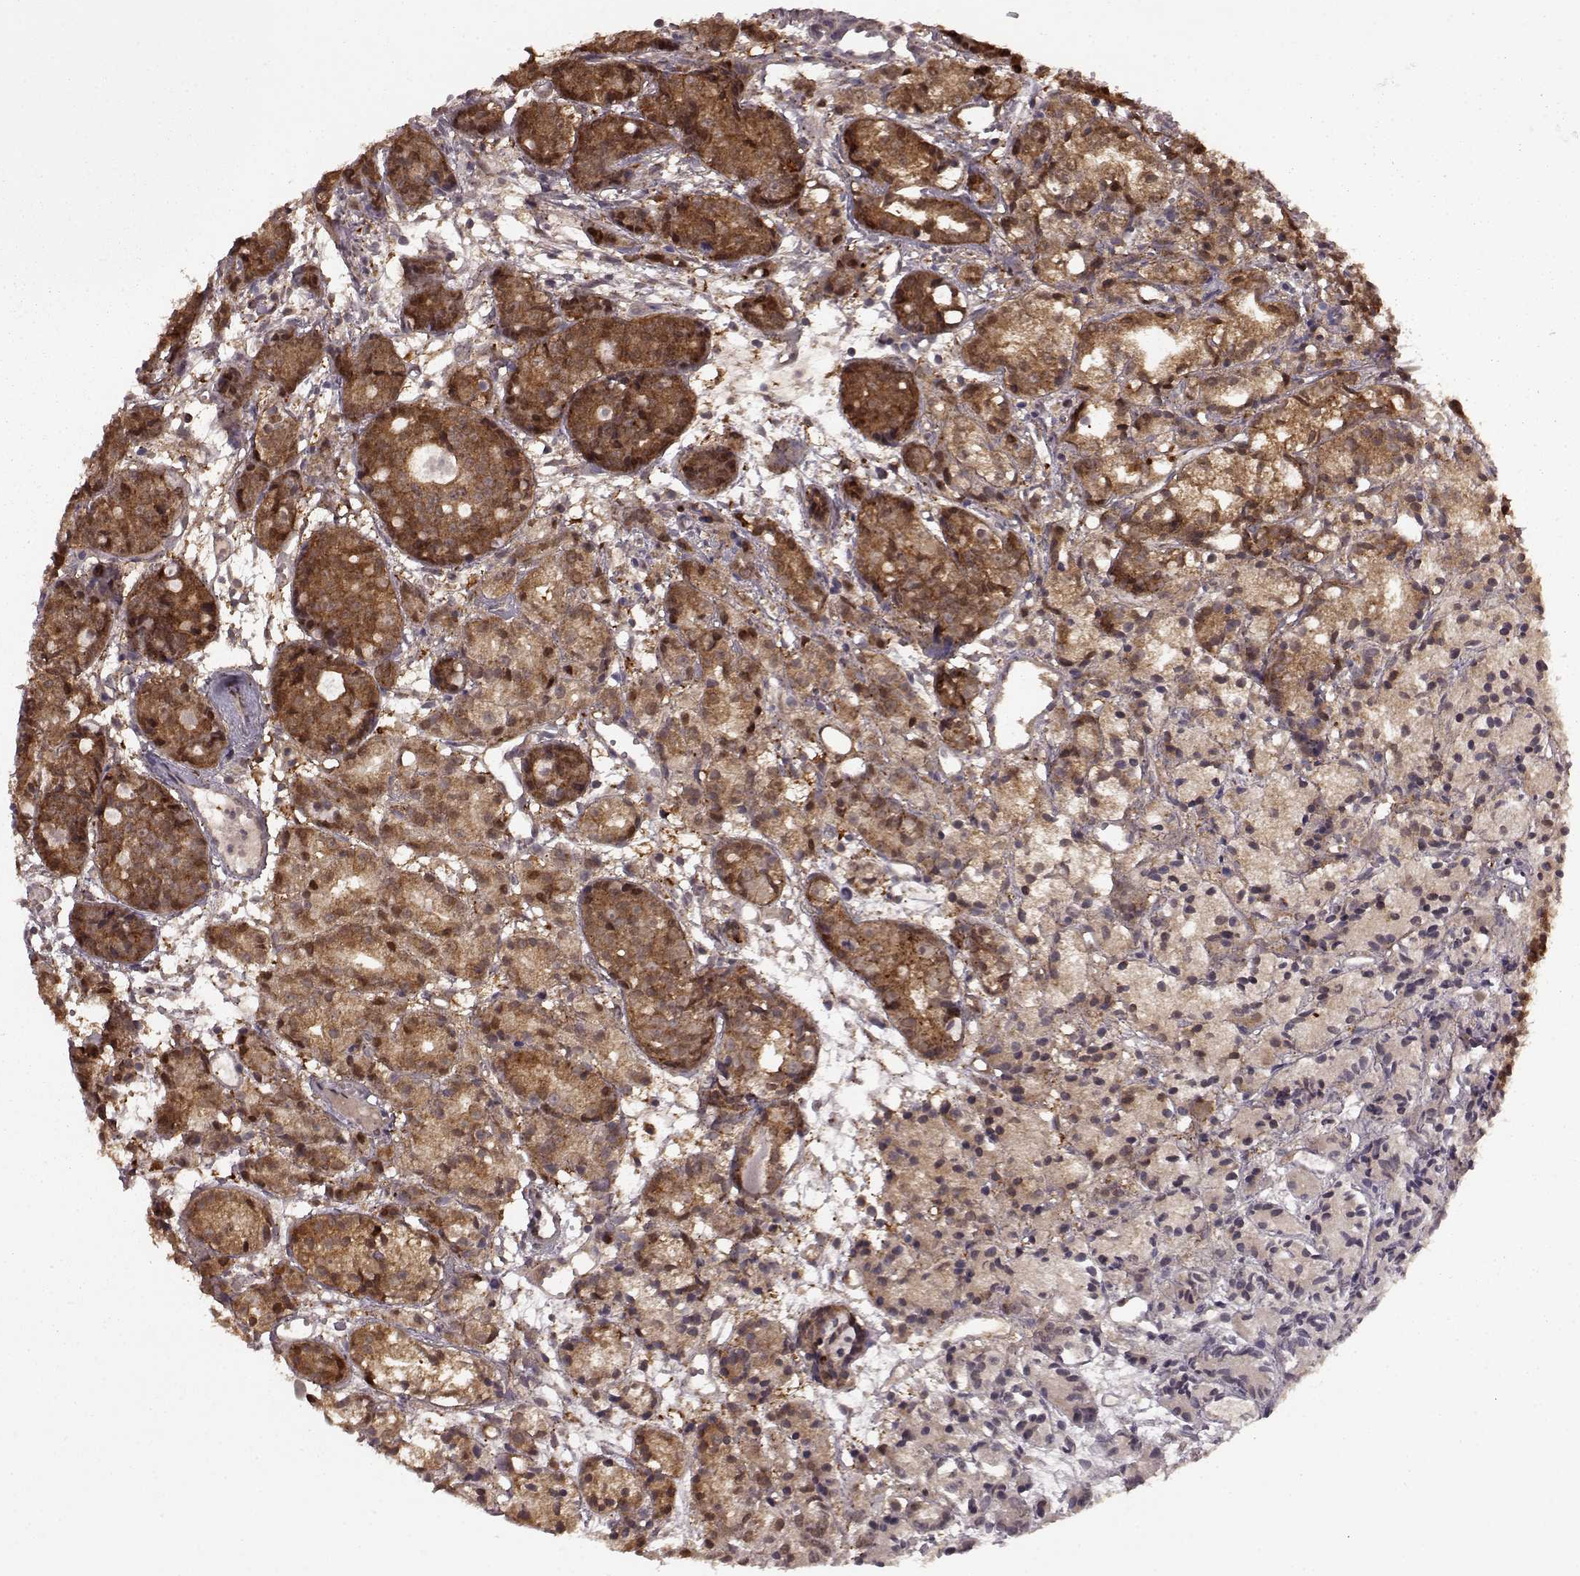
{"staining": {"intensity": "moderate", "quantity": "25%-75%", "location": "cytoplasmic/membranous"}, "tissue": "prostate cancer", "cell_type": "Tumor cells", "image_type": "cancer", "snomed": [{"axis": "morphology", "description": "Adenocarcinoma, Medium grade"}, {"axis": "topography", "description": "Prostate"}], "caption": "DAB (3,3'-diaminobenzidine) immunohistochemical staining of human adenocarcinoma (medium-grade) (prostate) displays moderate cytoplasmic/membranous protein expression in approximately 25%-75% of tumor cells.", "gene": "GSS", "patient": {"sex": "male", "age": 74}}